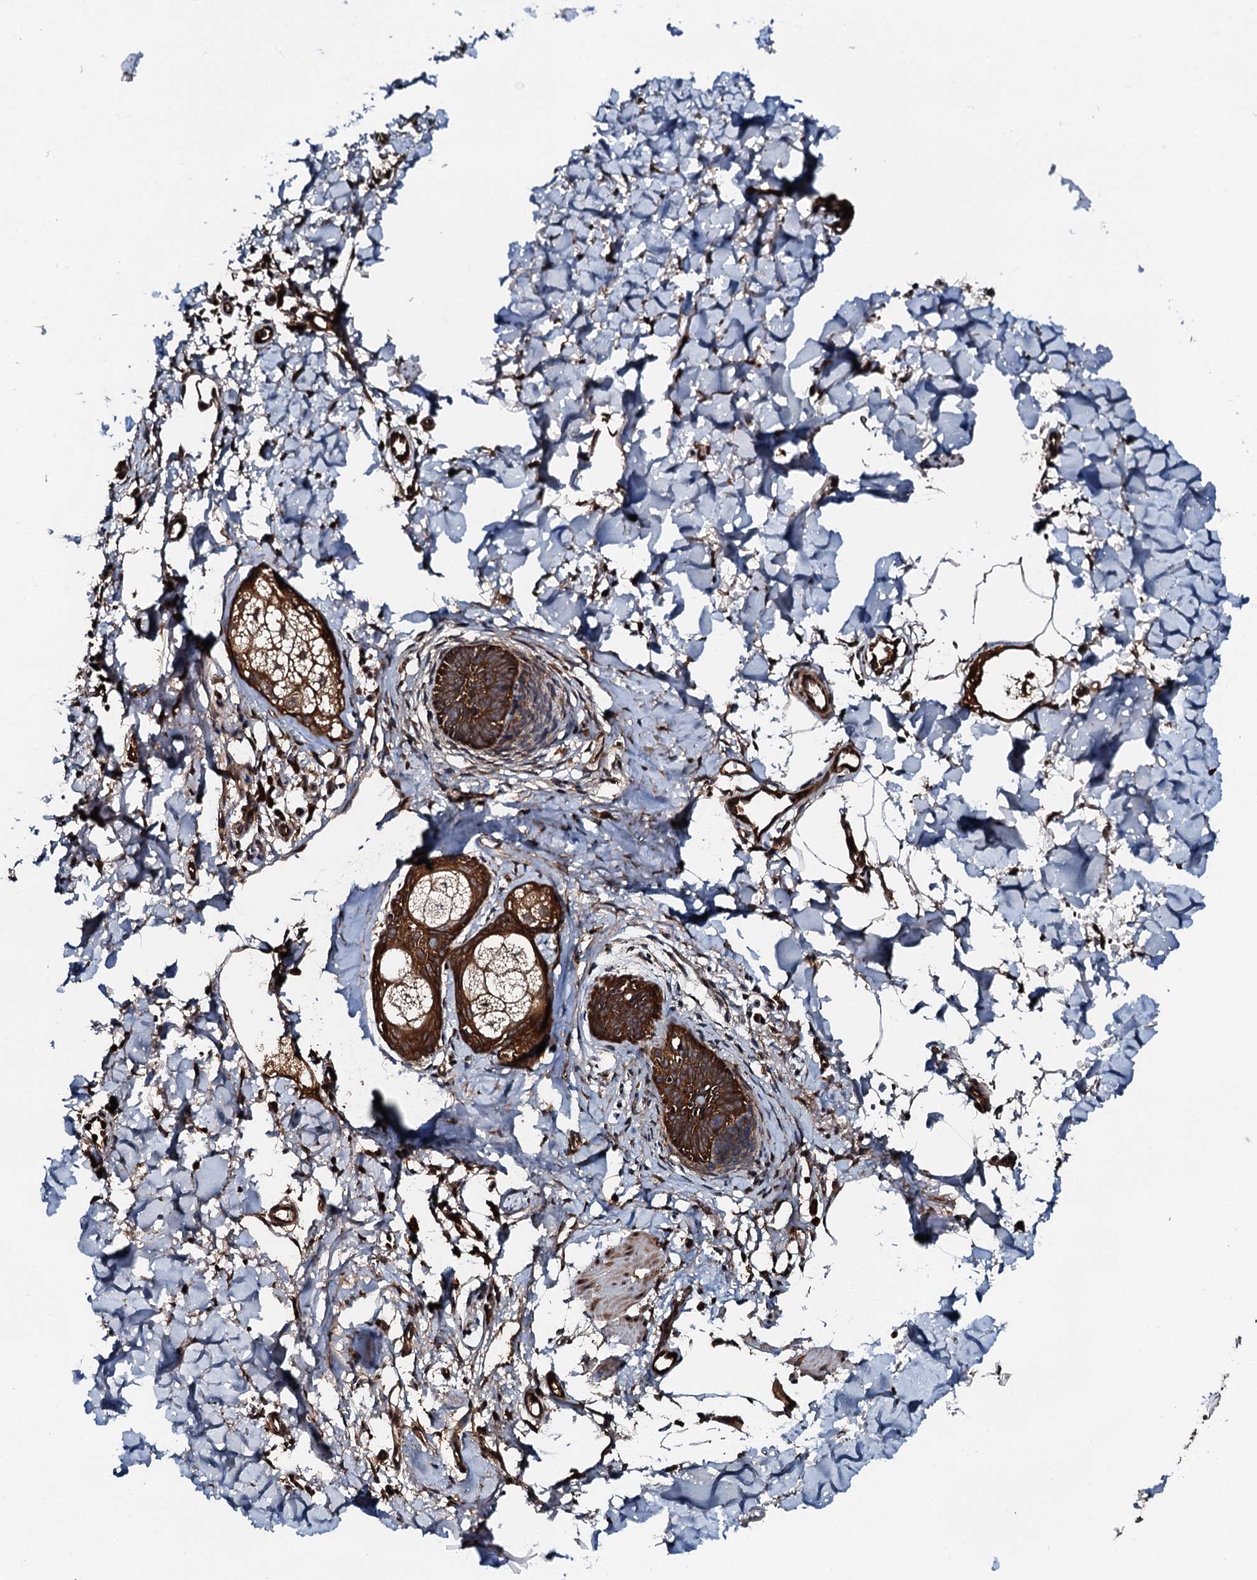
{"staining": {"intensity": "strong", "quantity": ">75%", "location": "cytoplasmic/membranous"}, "tissue": "skin cancer", "cell_type": "Tumor cells", "image_type": "cancer", "snomed": [{"axis": "morphology", "description": "Basal cell carcinoma"}, {"axis": "topography", "description": "Skin"}], "caption": "The image exhibits a brown stain indicating the presence of a protein in the cytoplasmic/membranous of tumor cells in skin cancer.", "gene": "FLYWCH1", "patient": {"sex": "female", "age": 66}}